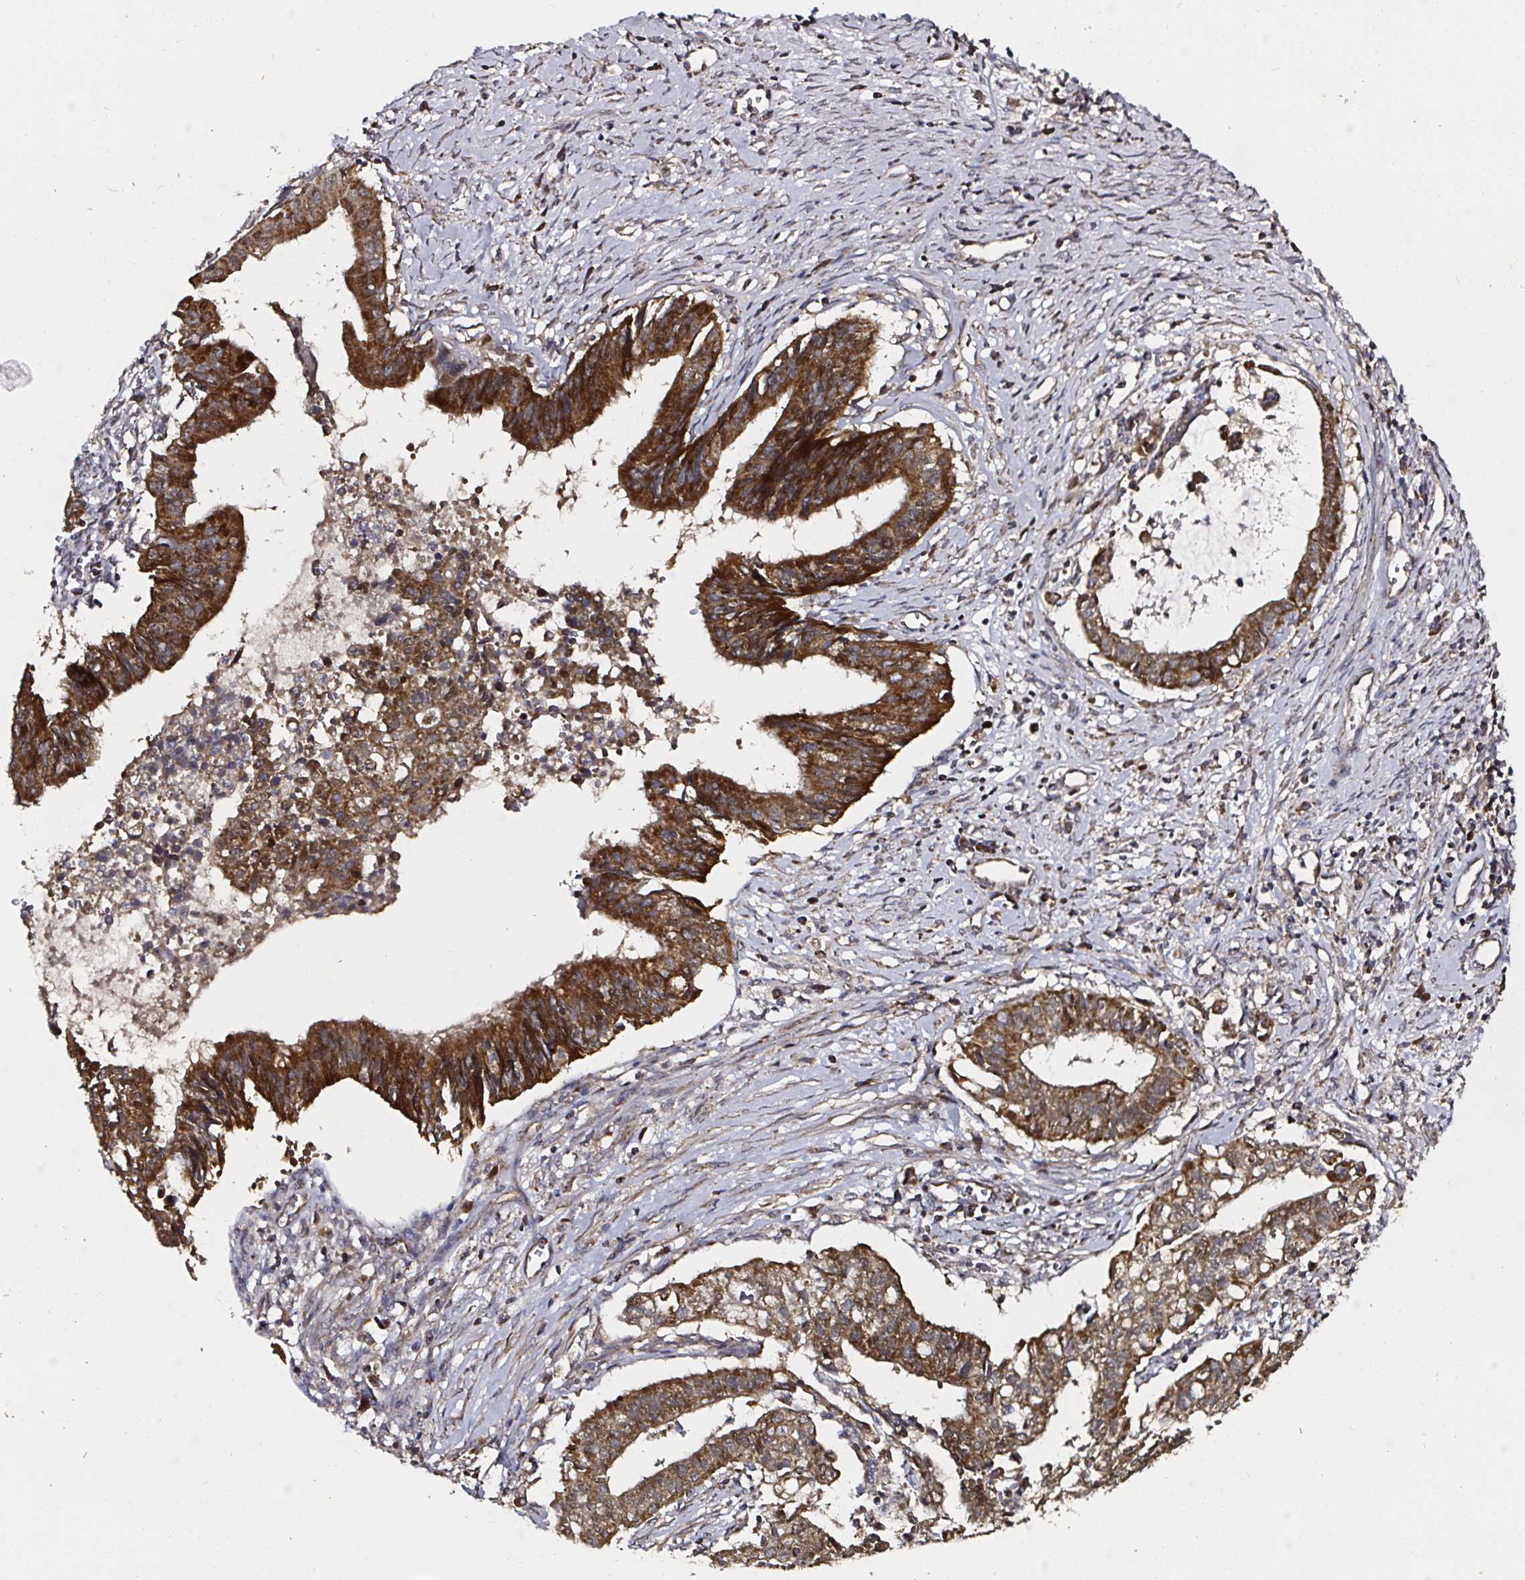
{"staining": {"intensity": "strong", "quantity": ">75%", "location": "cytoplasmic/membranous"}, "tissue": "cervical cancer", "cell_type": "Tumor cells", "image_type": "cancer", "snomed": [{"axis": "morphology", "description": "Adenocarcinoma, NOS"}, {"axis": "topography", "description": "Cervix"}], "caption": "The histopathology image displays immunohistochemical staining of adenocarcinoma (cervical). There is strong cytoplasmic/membranous positivity is appreciated in approximately >75% of tumor cells.", "gene": "ATAD3B", "patient": {"sex": "female", "age": 44}}